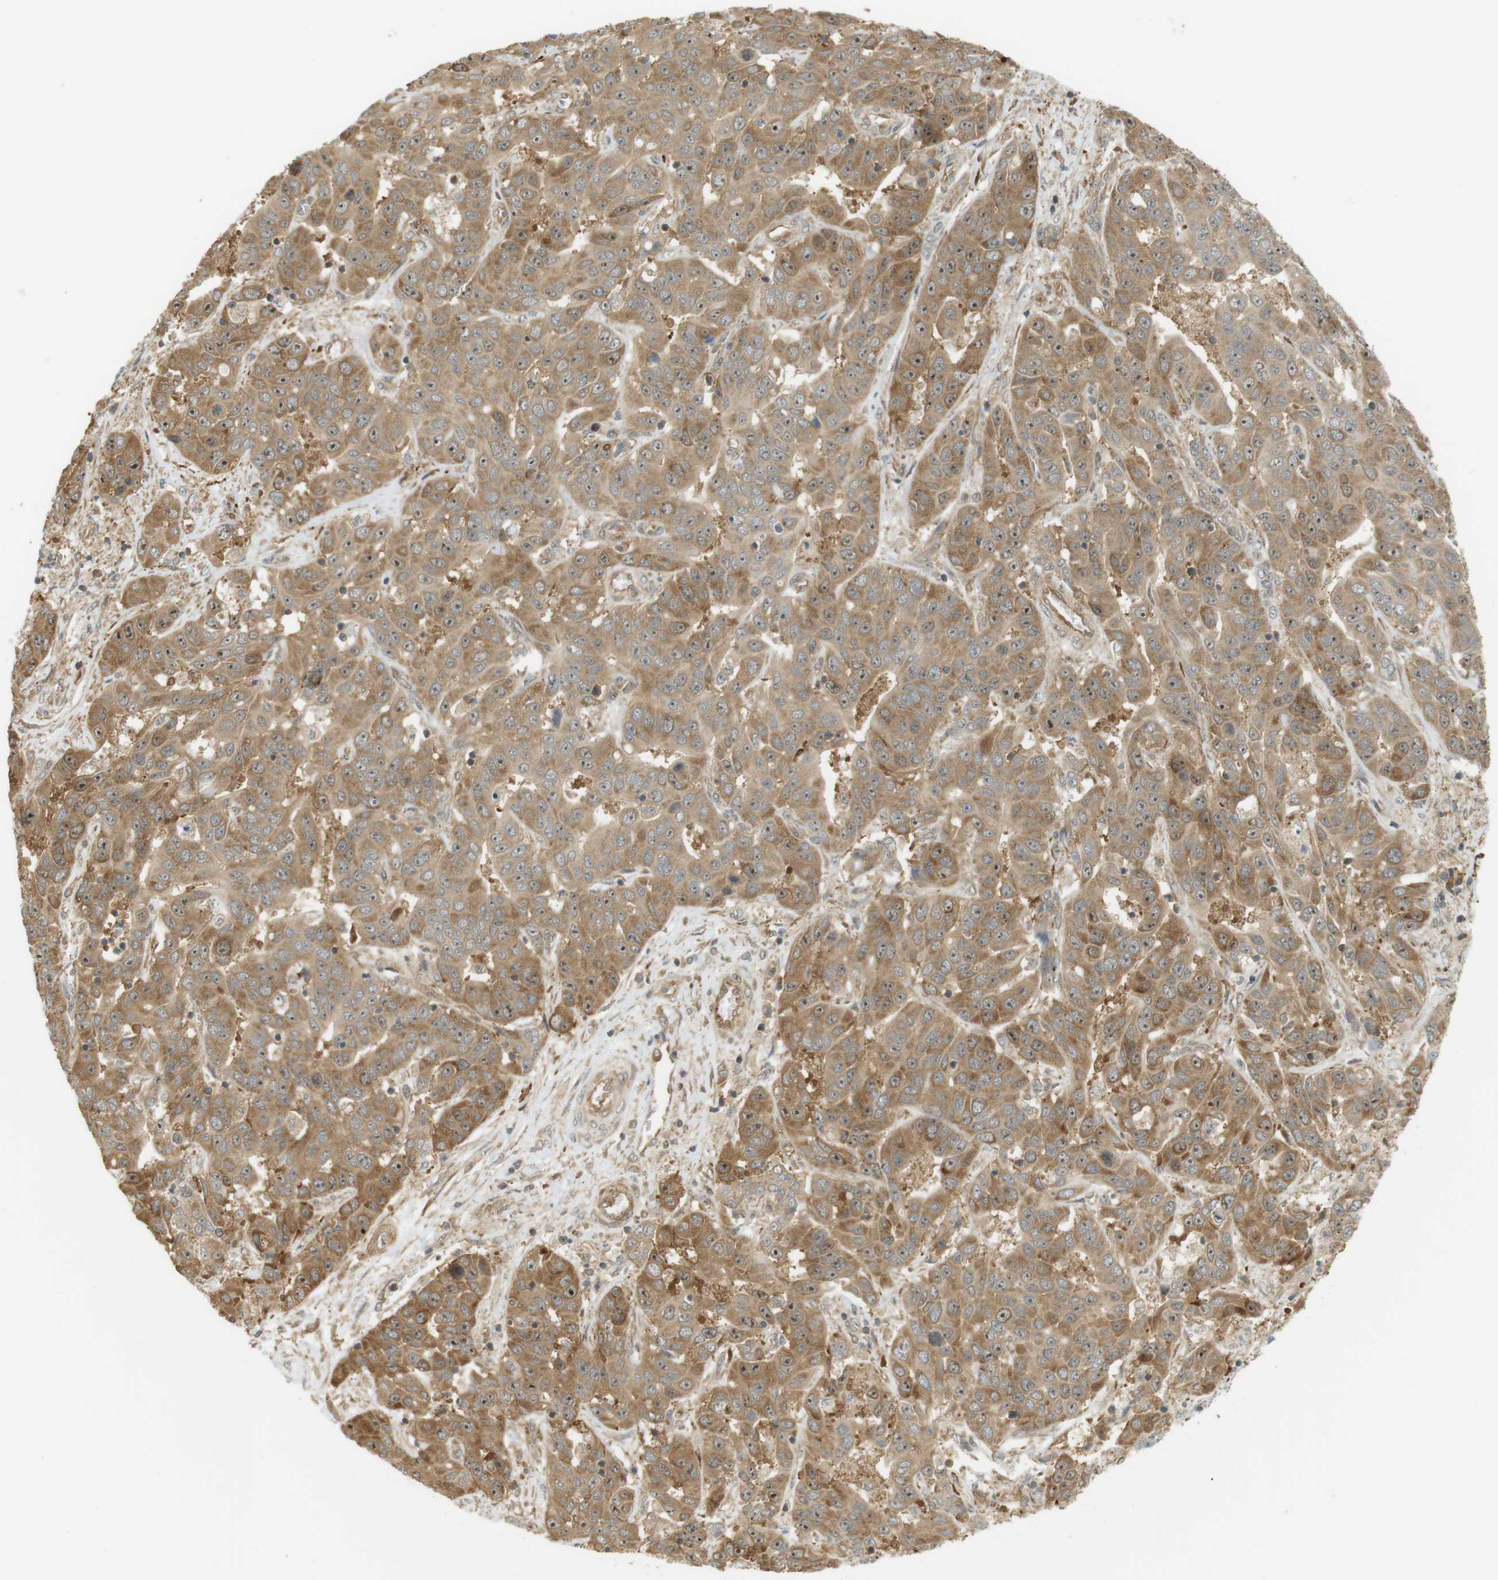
{"staining": {"intensity": "moderate", "quantity": ">75%", "location": "cytoplasmic/membranous,nuclear"}, "tissue": "liver cancer", "cell_type": "Tumor cells", "image_type": "cancer", "snomed": [{"axis": "morphology", "description": "Cholangiocarcinoma"}, {"axis": "topography", "description": "Liver"}], "caption": "Liver cancer (cholangiocarcinoma) was stained to show a protein in brown. There is medium levels of moderate cytoplasmic/membranous and nuclear staining in about >75% of tumor cells.", "gene": "PA2G4", "patient": {"sex": "female", "age": 52}}